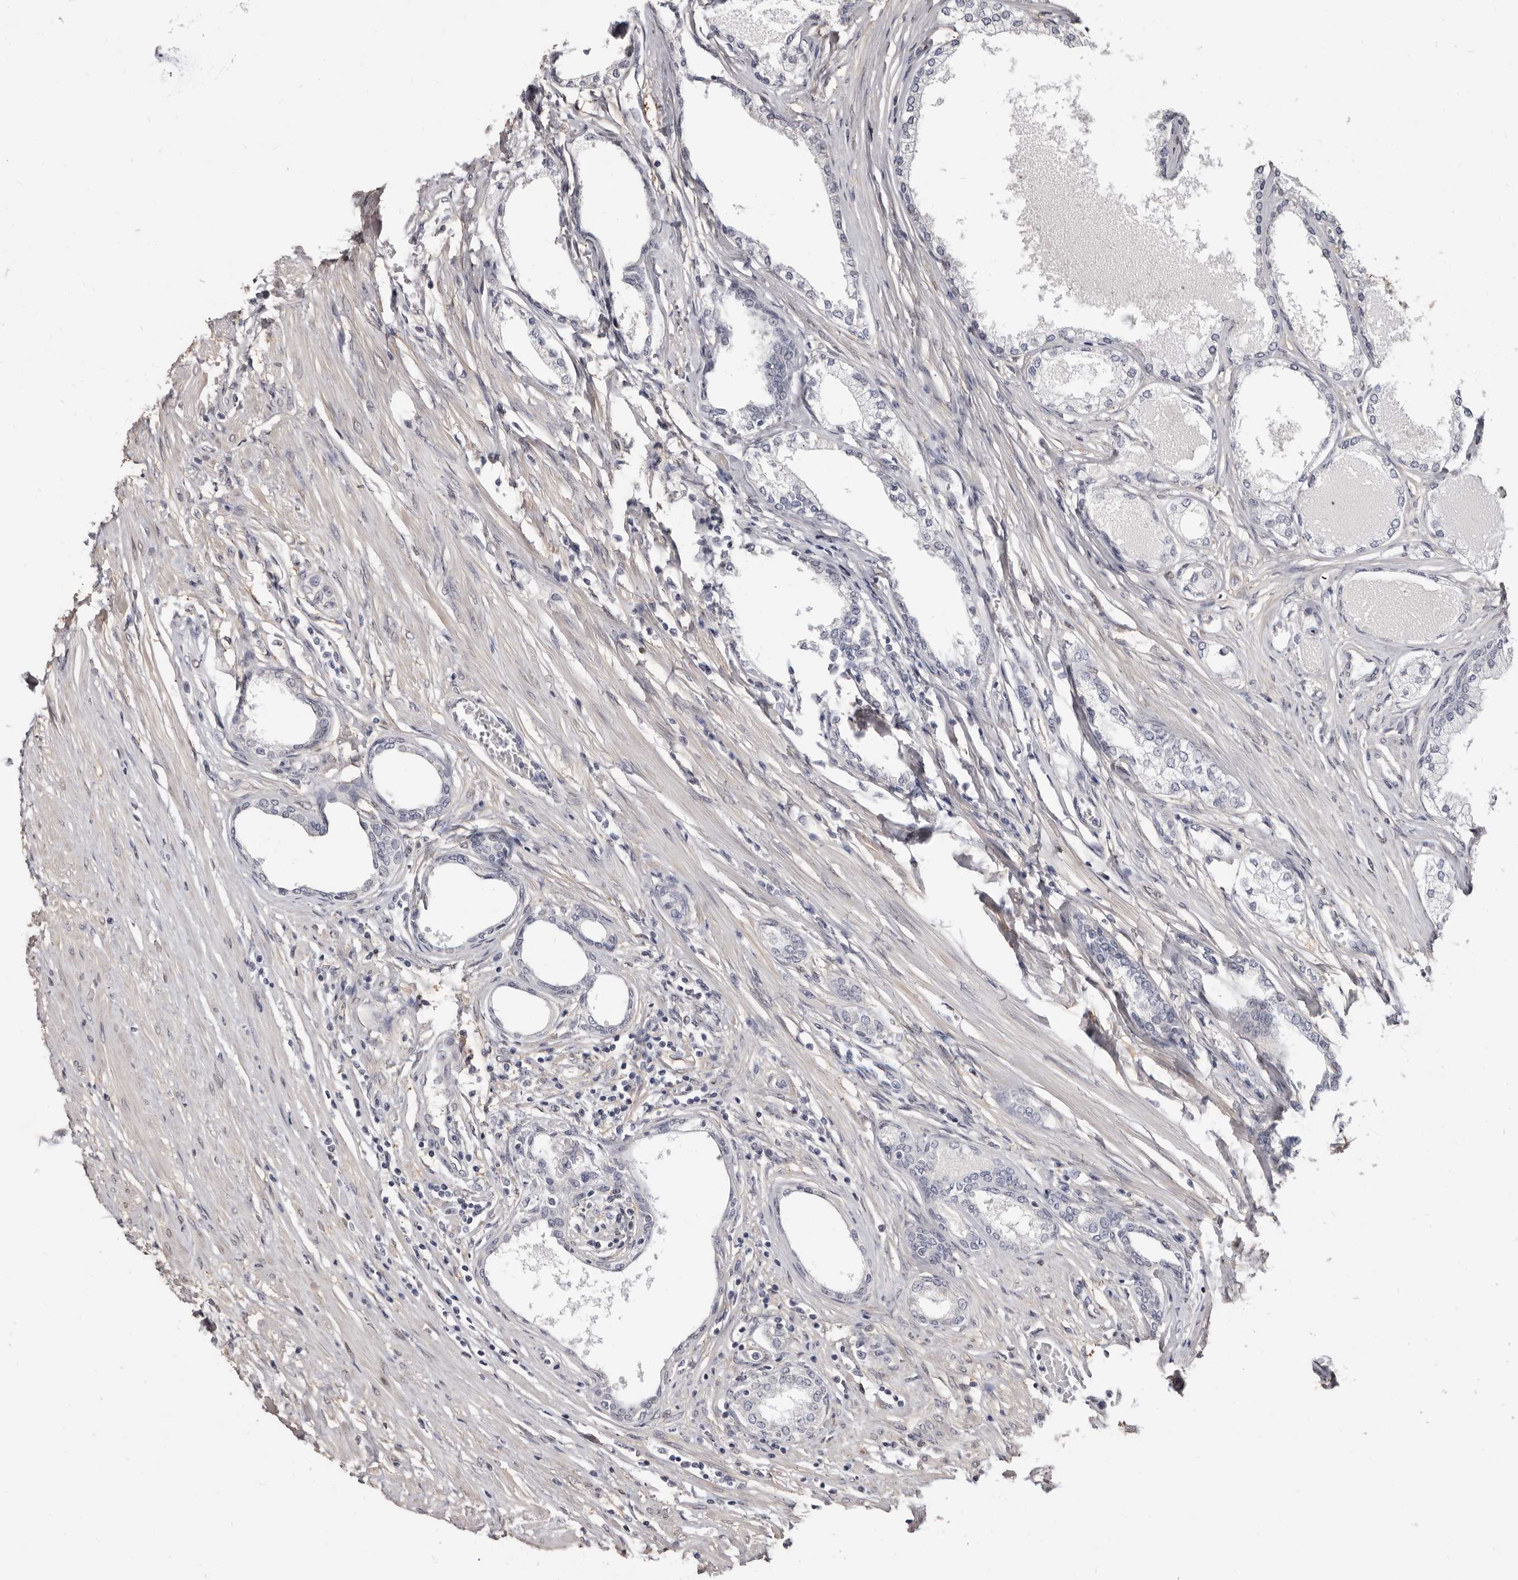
{"staining": {"intensity": "negative", "quantity": "none", "location": "none"}, "tissue": "prostate", "cell_type": "Glandular cells", "image_type": "normal", "snomed": [{"axis": "morphology", "description": "Normal tissue, NOS"}, {"axis": "morphology", "description": "Urothelial carcinoma, Low grade"}, {"axis": "topography", "description": "Urinary bladder"}, {"axis": "topography", "description": "Prostate"}], "caption": "Glandular cells show no significant positivity in unremarkable prostate.", "gene": "KHDRBS2", "patient": {"sex": "male", "age": 60}}